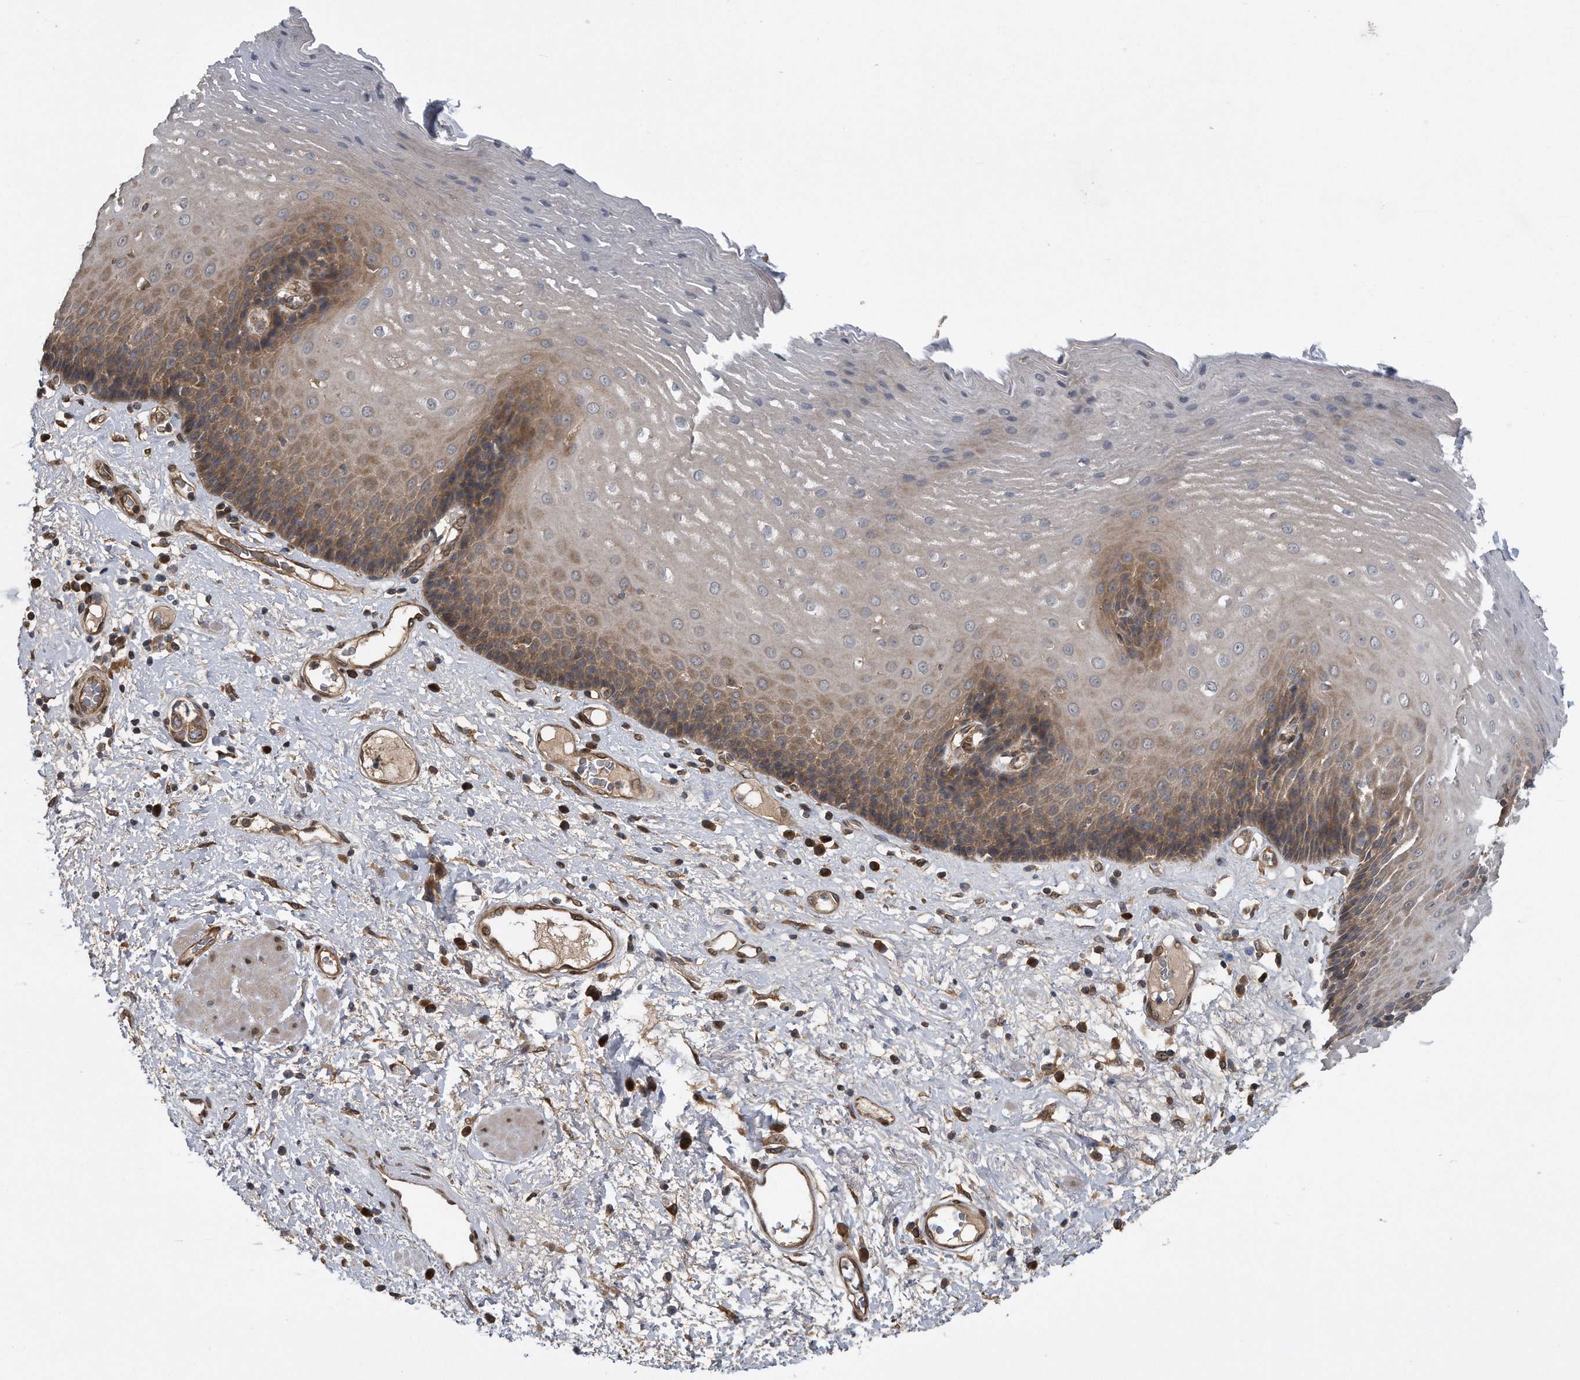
{"staining": {"intensity": "moderate", "quantity": "25%-75%", "location": "cytoplasmic/membranous"}, "tissue": "esophagus", "cell_type": "Squamous epithelial cells", "image_type": "normal", "snomed": [{"axis": "morphology", "description": "Normal tissue, NOS"}, {"axis": "morphology", "description": "Adenocarcinoma, NOS"}, {"axis": "topography", "description": "Esophagus"}], "caption": "Squamous epithelial cells reveal medium levels of moderate cytoplasmic/membranous expression in approximately 25%-75% of cells in normal esophagus.", "gene": "ZNF79", "patient": {"sex": "male", "age": 62}}